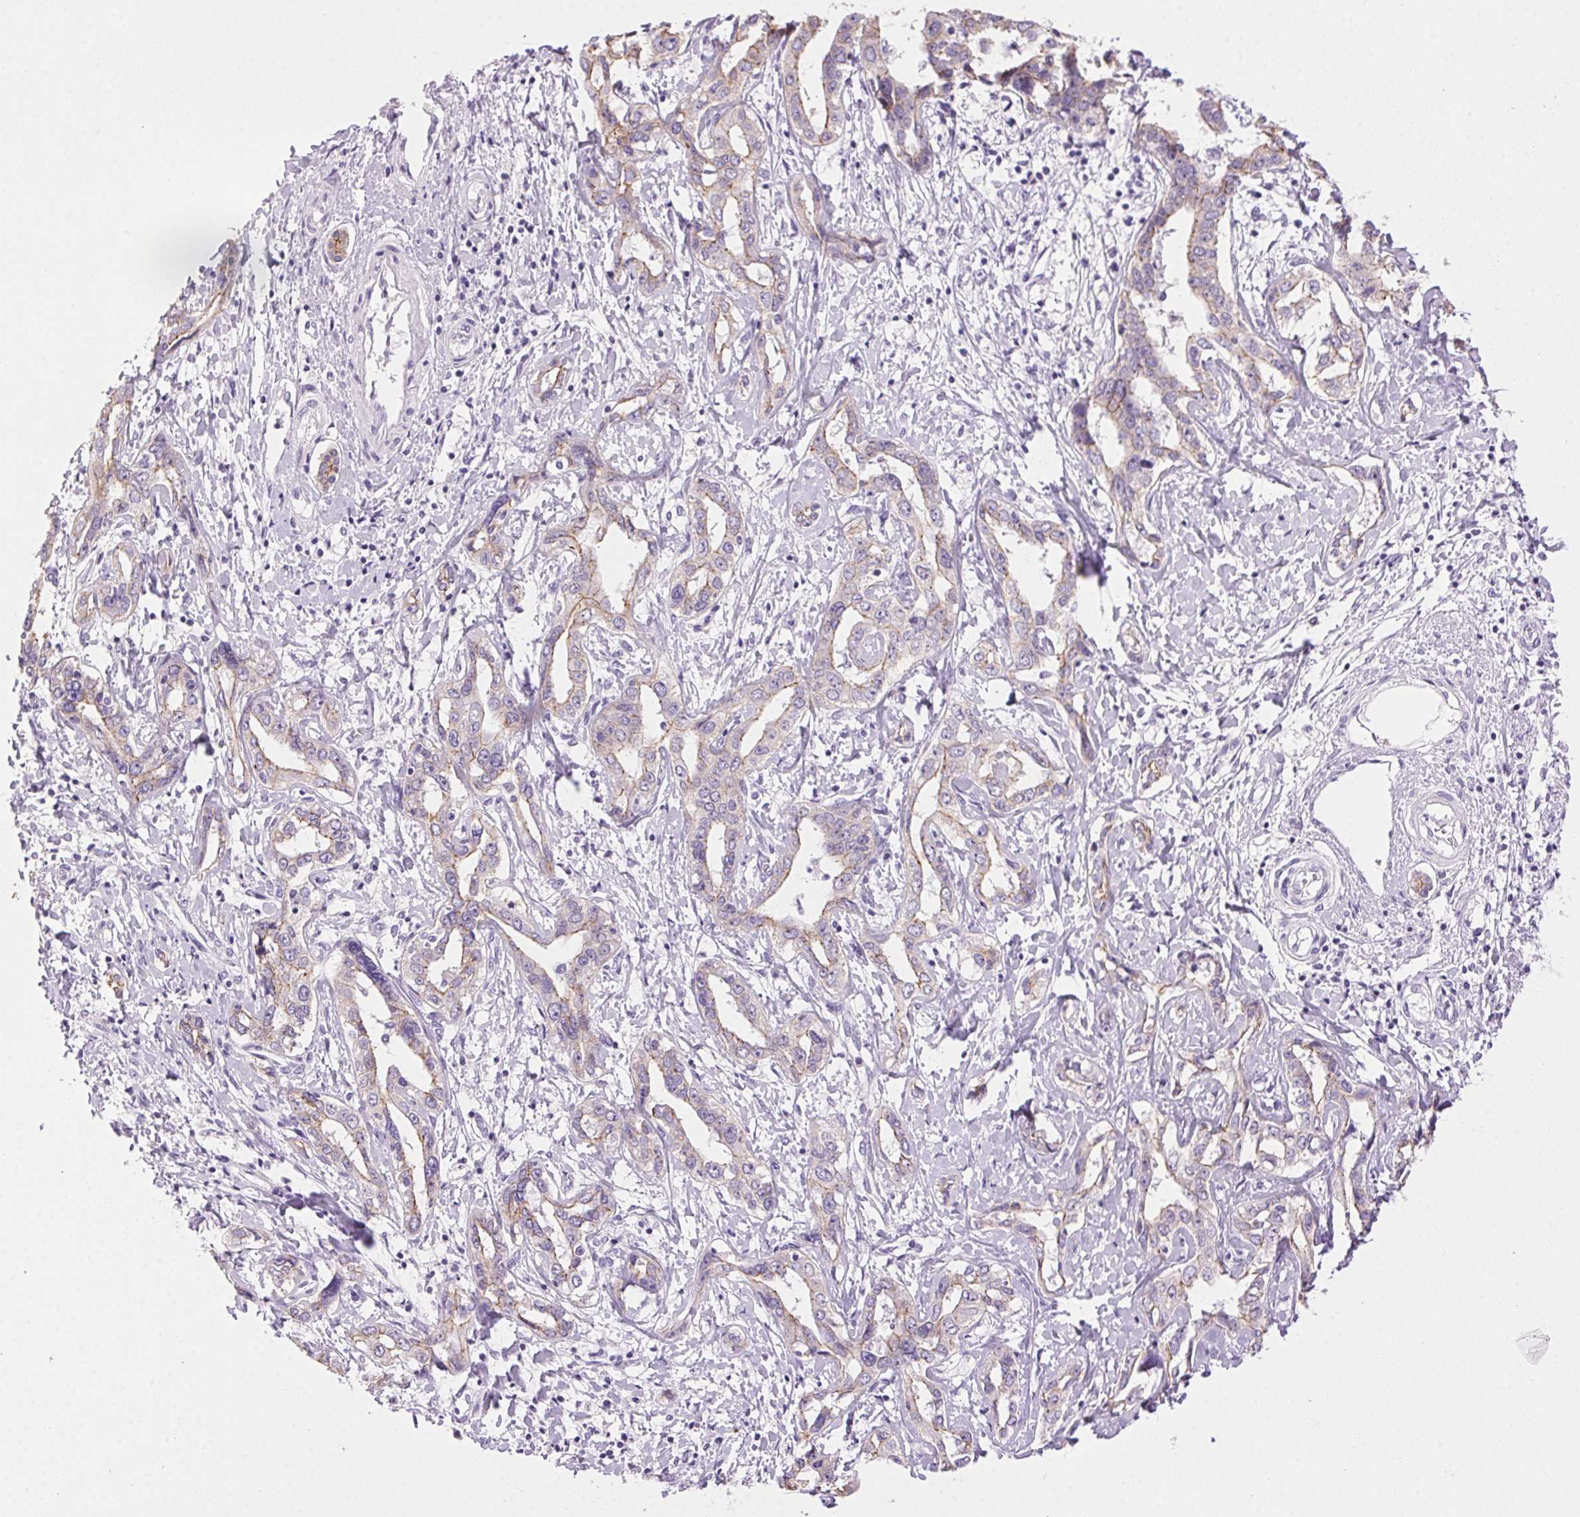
{"staining": {"intensity": "weak", "quantity": "25%-75%", "location": "cytoplasmic/membranous"}, "tissue": "liver cancer", "cell_type": "Tumor cells", "image_type": "cancer", "snomed": [{"axis": "morphology", "description": "Cholangiocarcinoma"}, {"axis": "topography", "description": "Liver"}], "caption": "An immunohistochemistry micrograph of tumor tissue is shown. Protein staining in brown highlights weak cytoplasmic/membranous positivity in liver cancer within tumor cells. (DAB (3,3'-diaminobenzidine) IHC, brown staining for protein, blue staining for nuclei).", "gene": "CLDN10", "patient": {"sex": "male", "age": 59}}